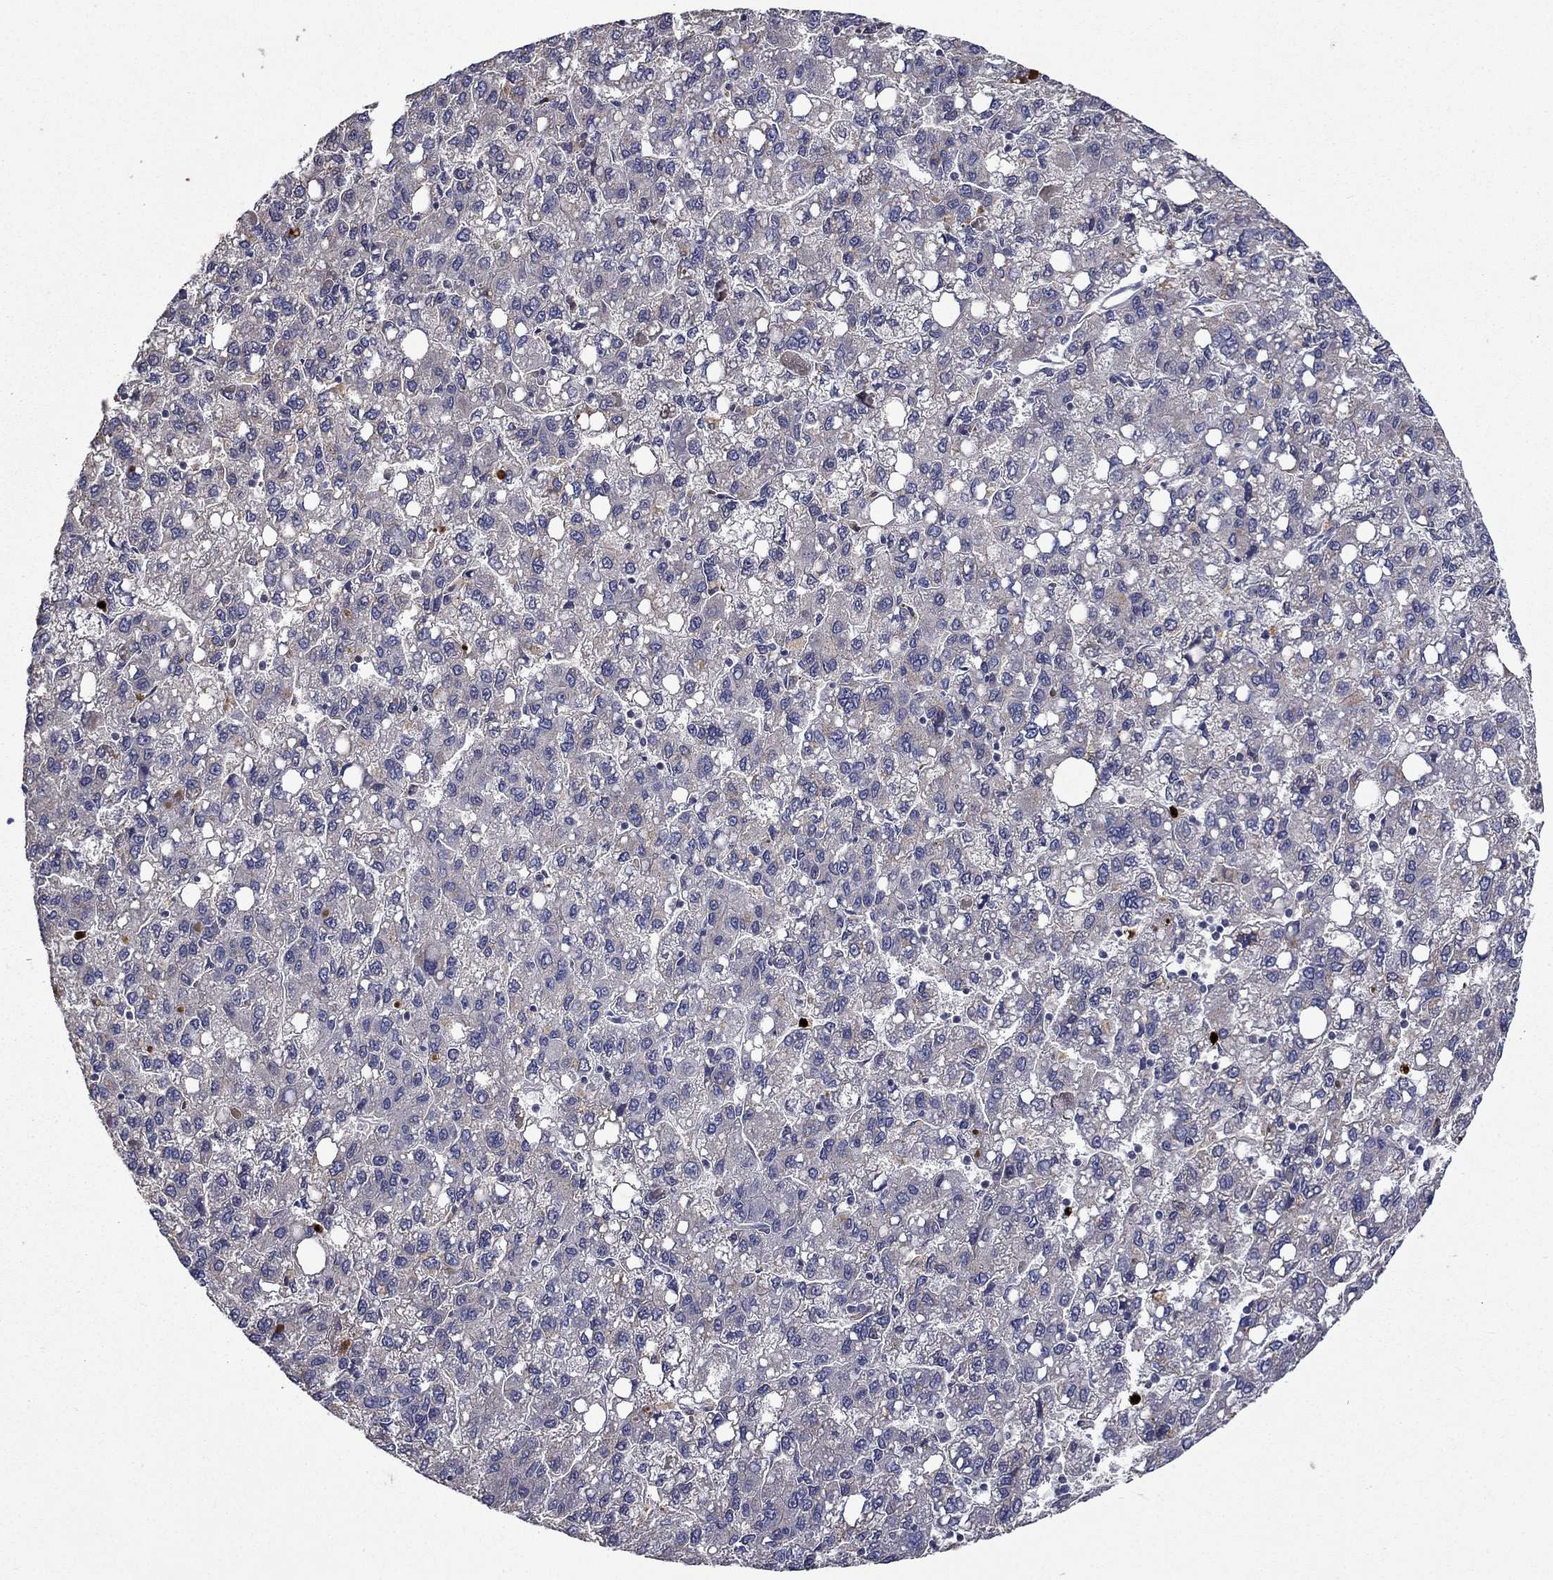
{"staining": {"intensity": "negative", "quantity": "none", "location": "none"}, "tissue": "liver cancer", "cell_type": "Tumor cells", "image_type": "cancer", "snomed": [{"axis": "morphology", "description": "Carcinoma, Hepatocellular, NOS"}, {"axis": "topography", "description": "Liver"}], "caption": "The micrograph shows no significant expression in tumor cells of liver cancer (hepatocellular carcinoma).", "gene": "SATB1", "patient": {"sex": "female", "age": 82}}